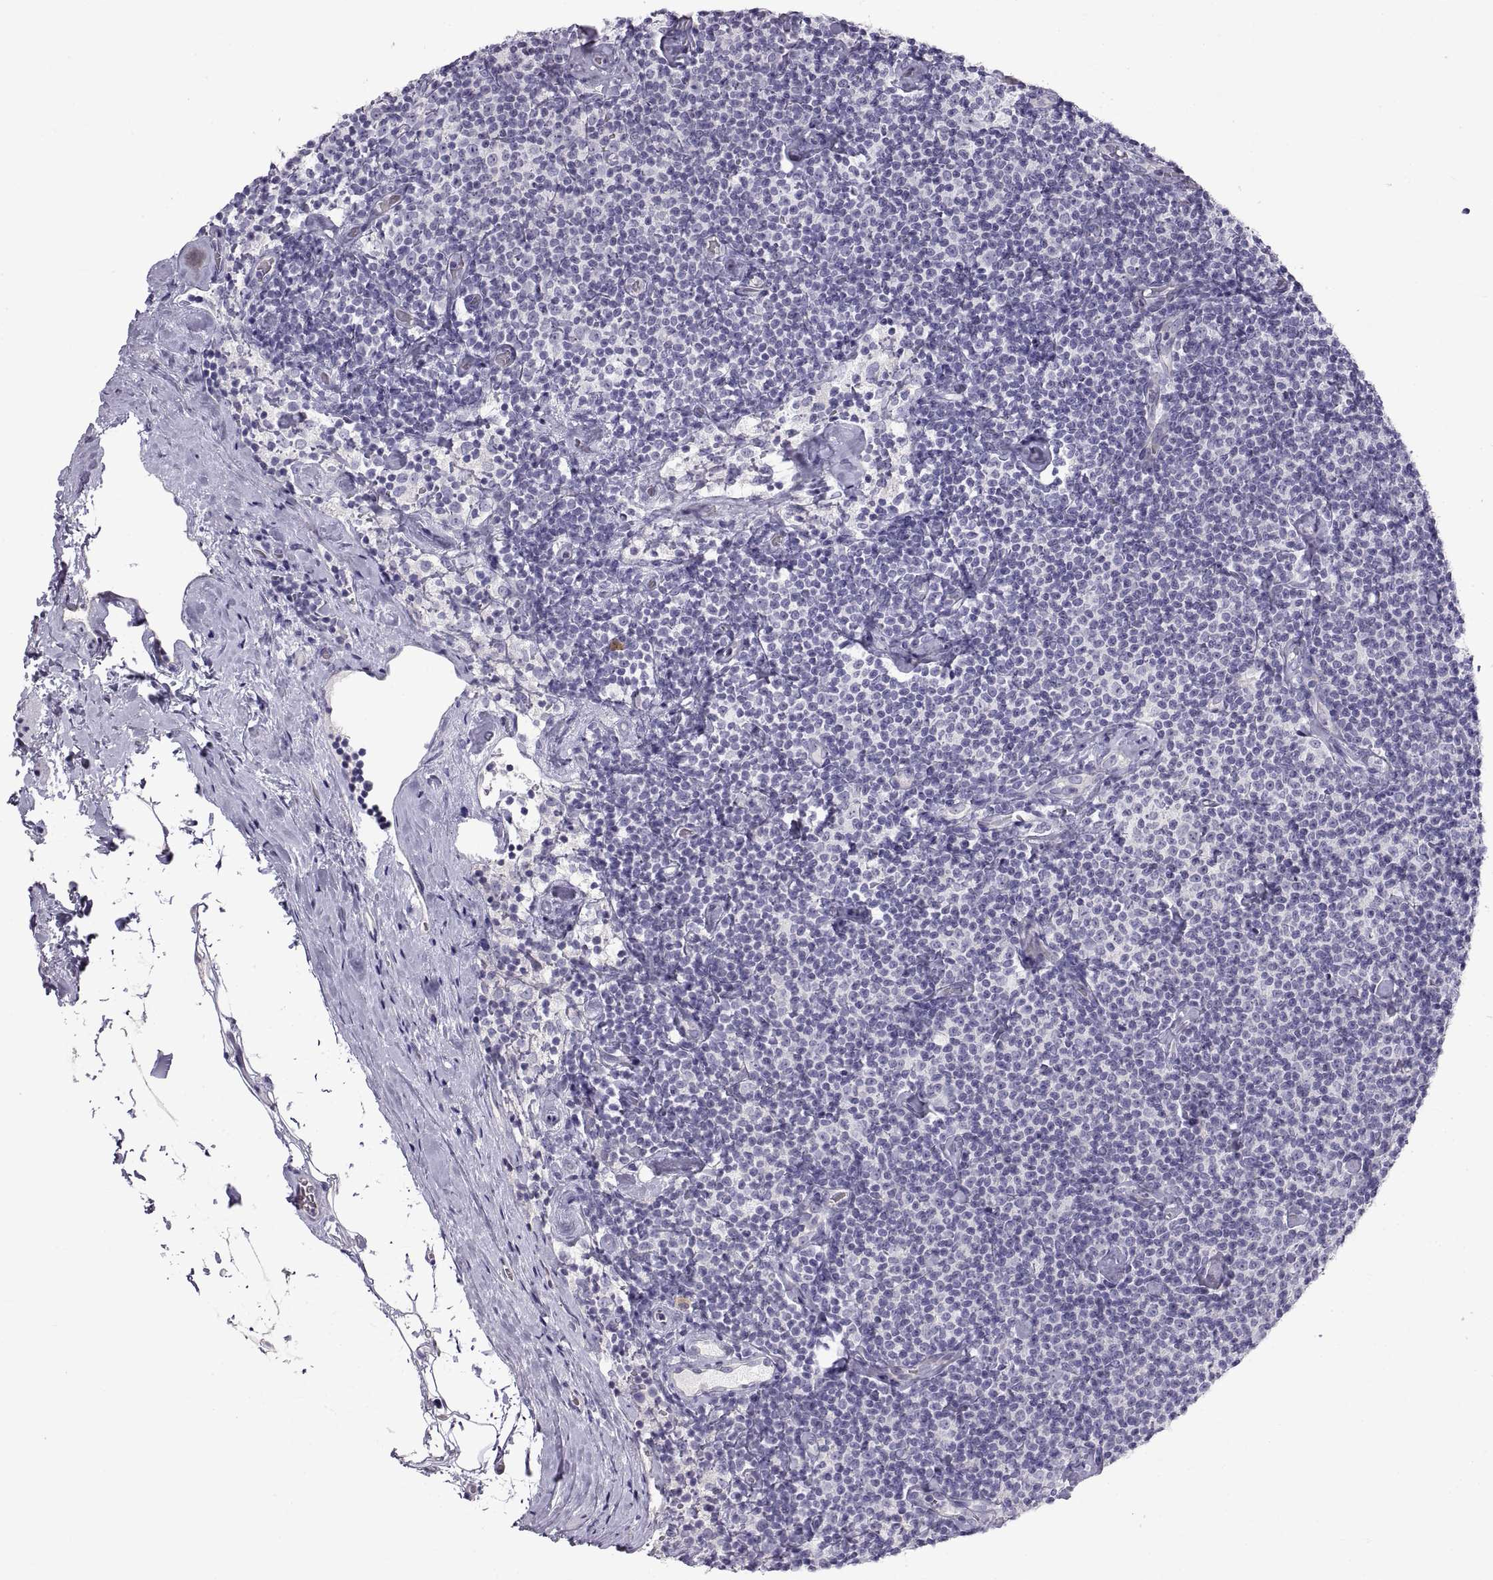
{"staining": {"intensity": "negative", "quantity": "none", "location": "none"}, "tissue": "lymphoma", "cell_type": "Tumor cells", "image_type": "cancer", "snomed": [{"axis": "morphology", "description": "Malignant lymphoma, non-Hodgkin's type, Low grade"}, {"axis": "topography", "description": "Lymph node"}], "caption": "This is an immunohistochemistry photomicrograph of lymphoma. There is no staining in tumor cells.", "gene": "CRYBB3", "patient": {"sex": "male", "age": 81}}